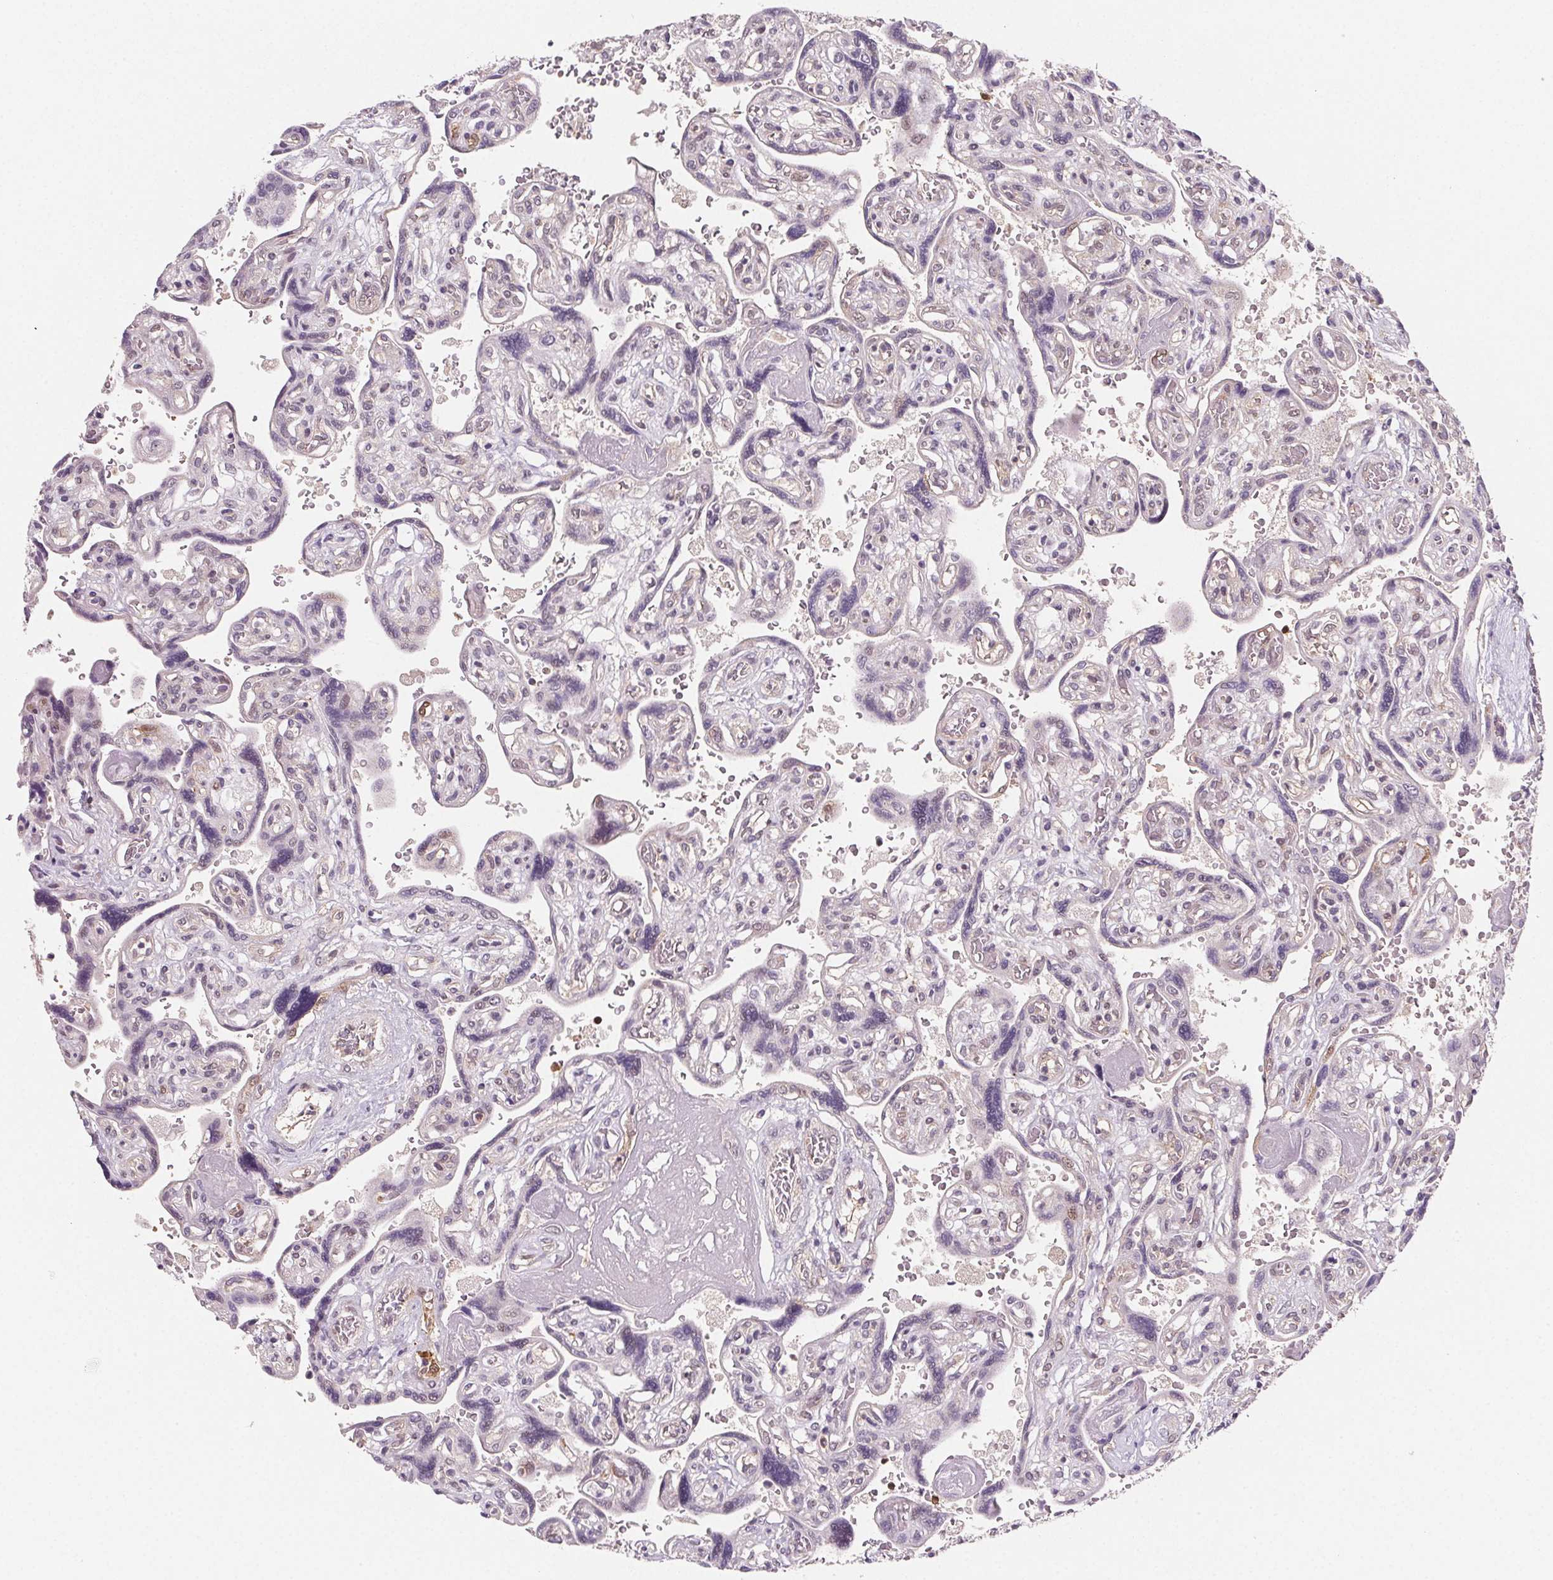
{"staining": {"intensity": "negative", "quantity": "none", "location": "none"}, "tissue": "placenta", "cell_type": "Decidual cells", "image_type": "normal", "snomed": [{"axis": "morphology", "description": "Normal tissue, NOS"}, {"axis": "topography", "description": "Placenta"}], "caption": "This is an immunohistochemistry micrograph of benign placenta. There is no expression in decidual cells.", "gene": "GBP1", "patient": {"sex": "female", "age": 32}}